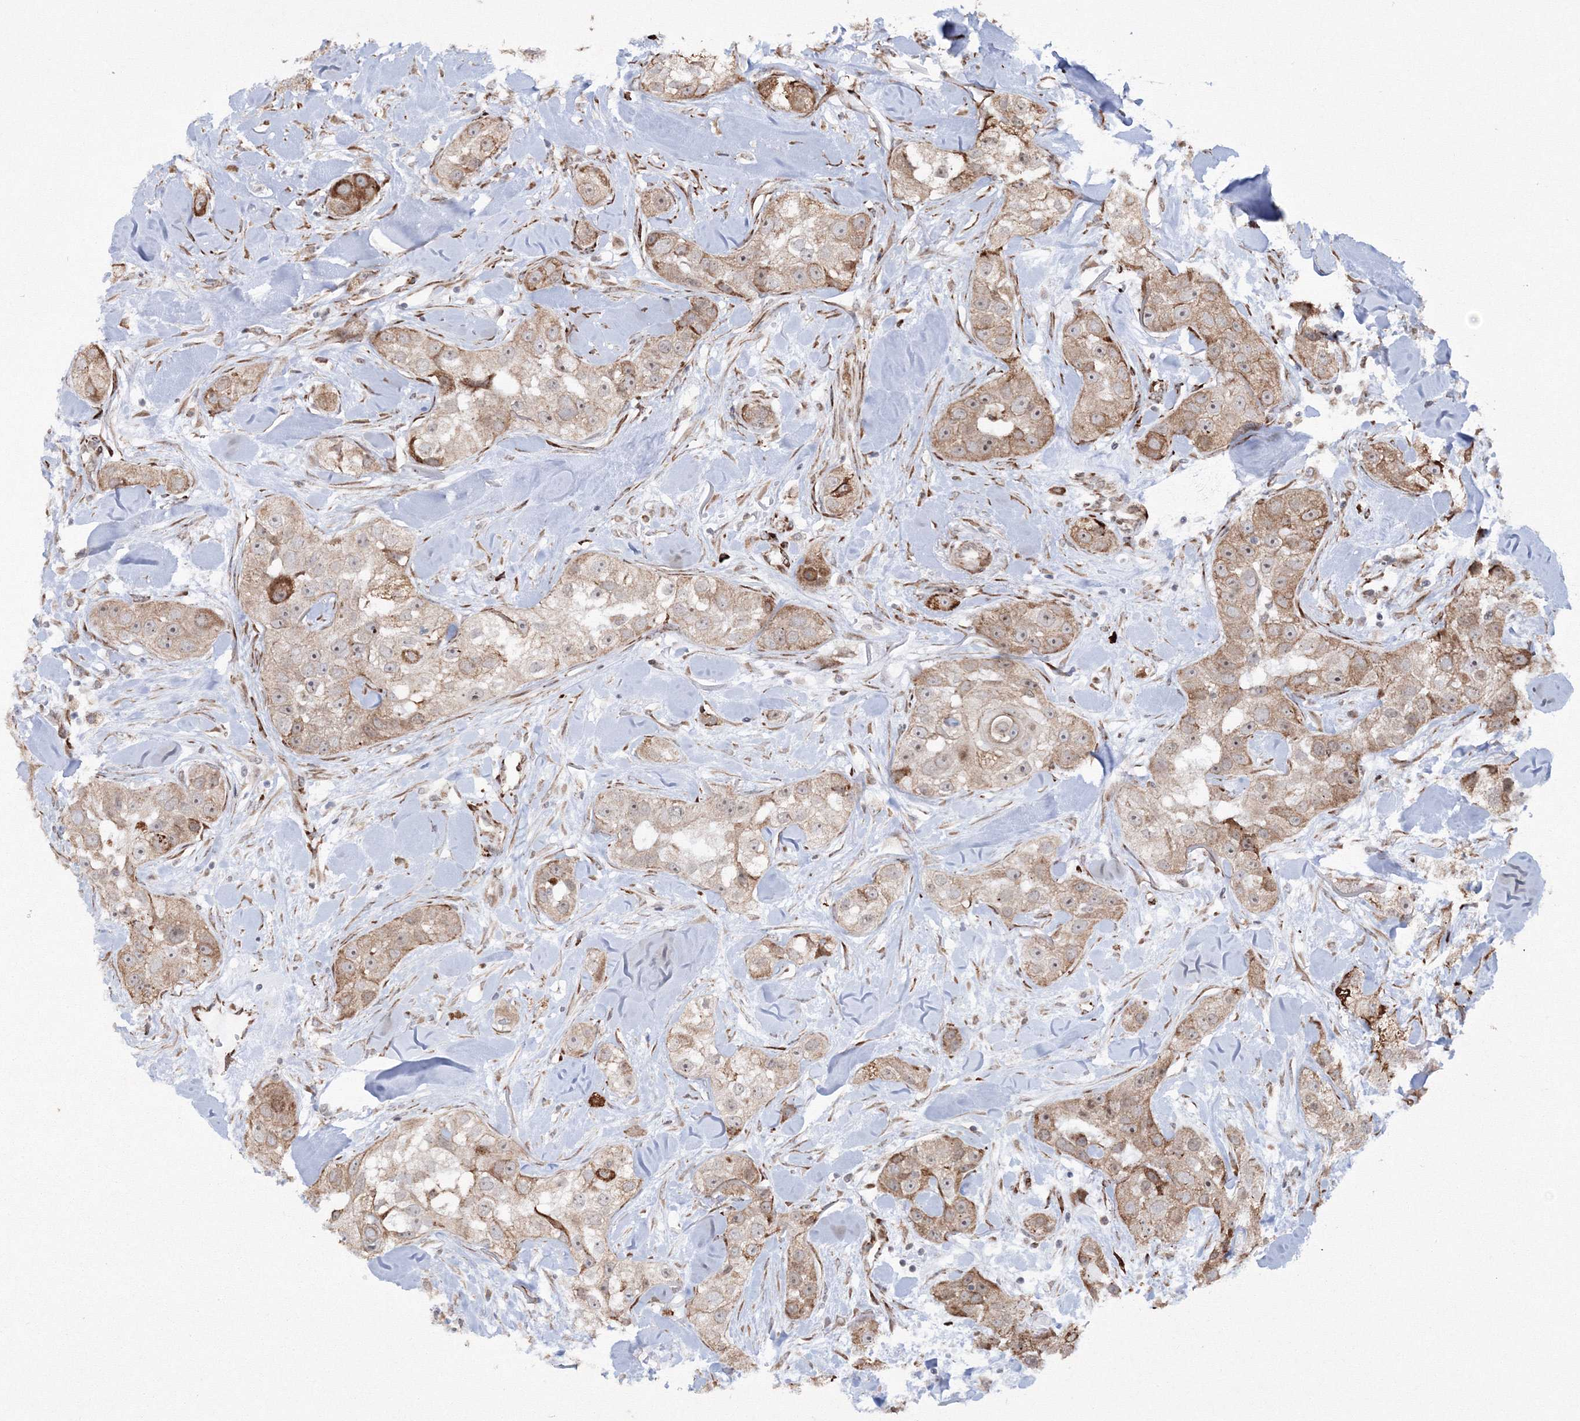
{"staining": {"intensity": "strong", "quantity": "<25%", "location": "cytoplasmic/membranous"}, "tissue": "head and neck cancer", "cell_type": "Tumor cells", "image_type": "cancer", "snomed": [{"axis": "morphology", "description": "Normal tissue, NOS"}, {"axis": "morphology", "description": "Squamous cell carcinoma, NOS"}, {"axis": "topography", "description": "Skeletal muscle"}, {"axis": "topography", "description": "Head-Neck"}], "caption": "Tumor cells exhibit strong cytoplasmic/membranous expression in approximately <25% of cells in squamous cell carcinoma (head and neck). The protein is shown in brown color, while the nuclei are stained blue.", "gene": "EFCAB12", "patient": {"sex": "male", "age": 51}}